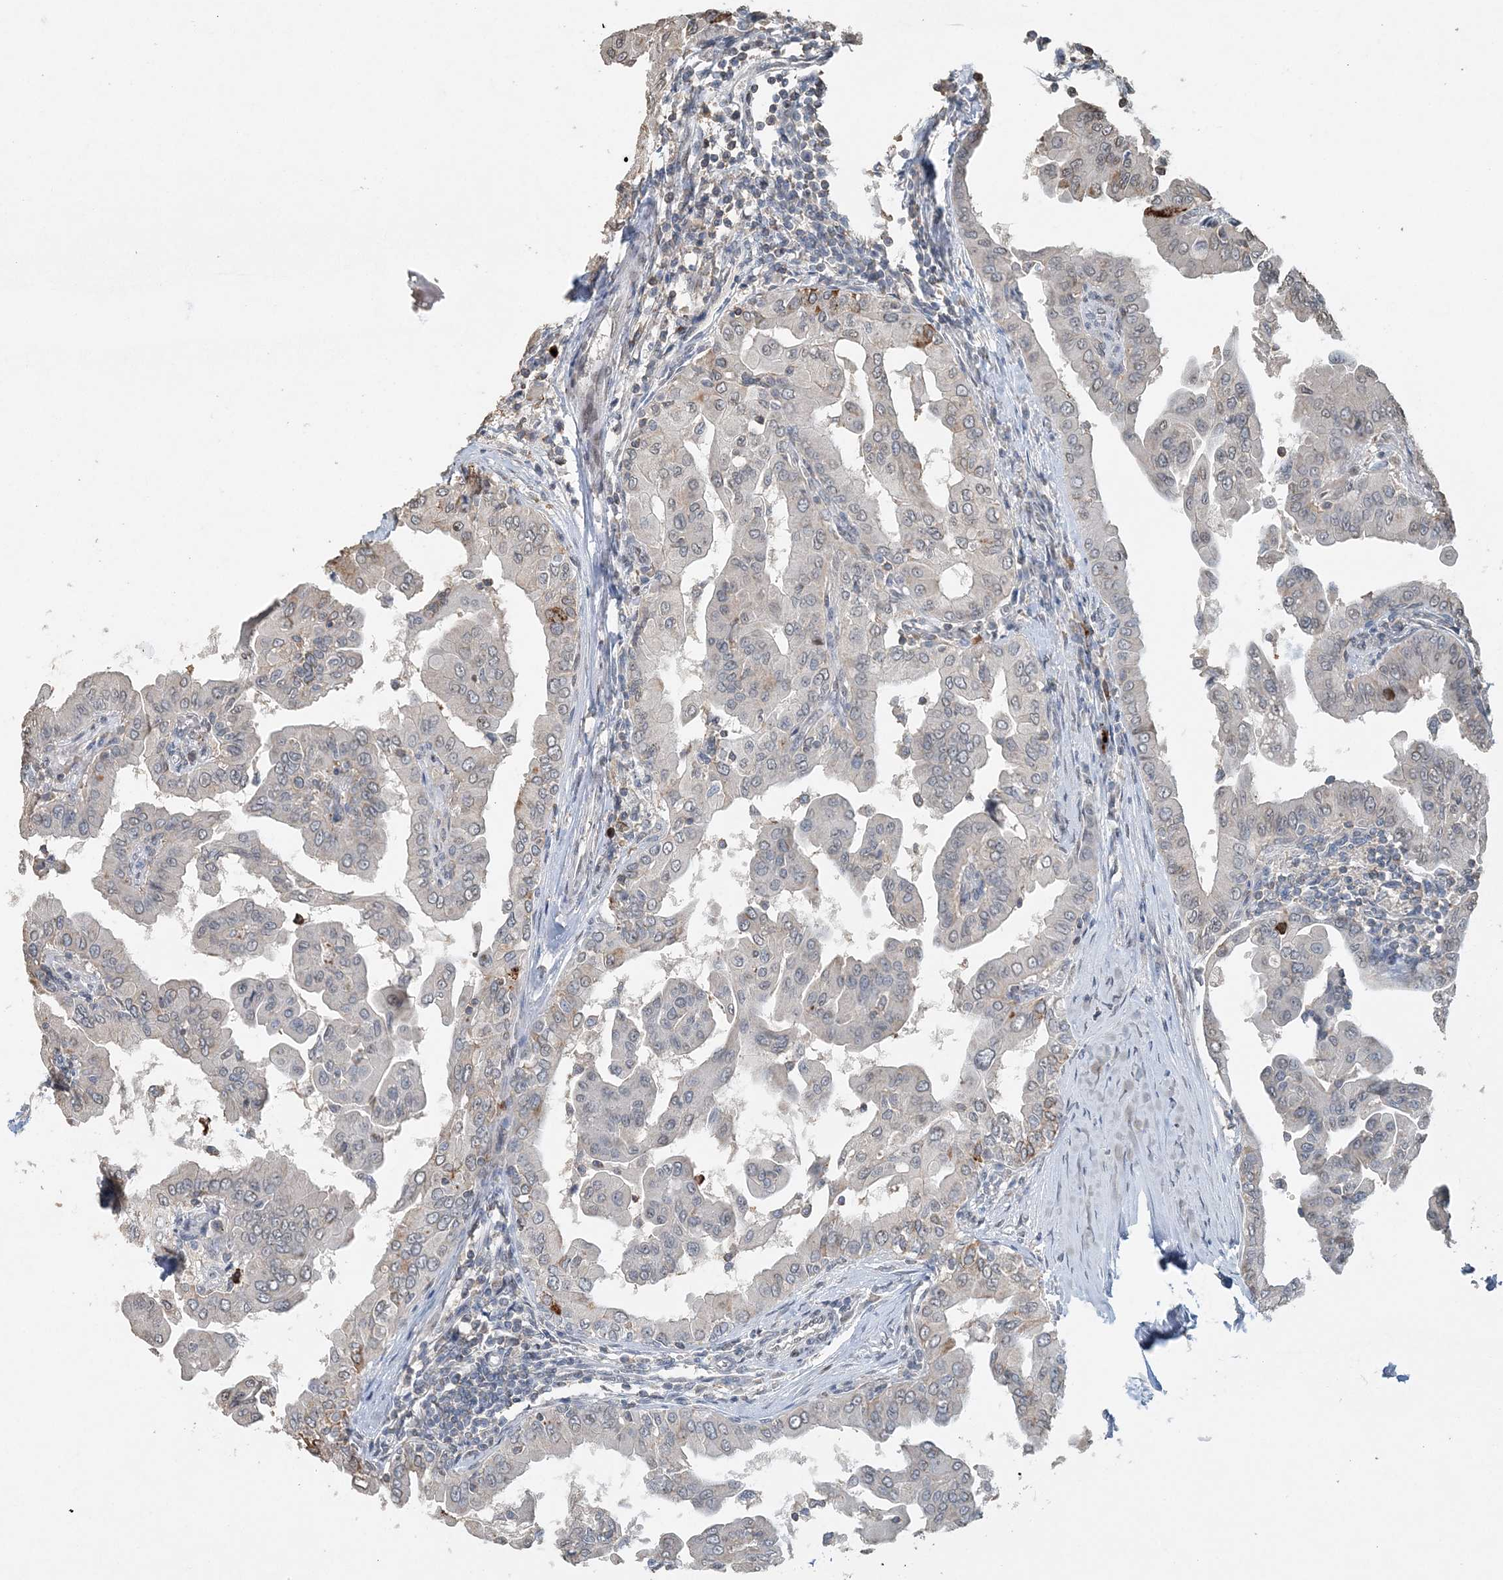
{"staining": {"intensity": "weak", "quantity": "<25%", "location": "cytoplasmic/membranous"}, "tissue": "thyroid cancer", "cell_type": "Tumor cells", "image_type": "cancer", "snomed": [{"axis": "morphology", "description": "Papillary adenocarcinoma, NOS"}, {"axis": "topography", "description": "Thyroid gland"}], "caption": "Tumor cells show no significant staining in thyroid cancer (papillary adenocarcinoma). (Brightfield microscopy of DAB (3,3'-diaminobenzidine) IHC at high magnification).", "gene": "FAM110A", "patient": {"sex": "male", "age": 33}}